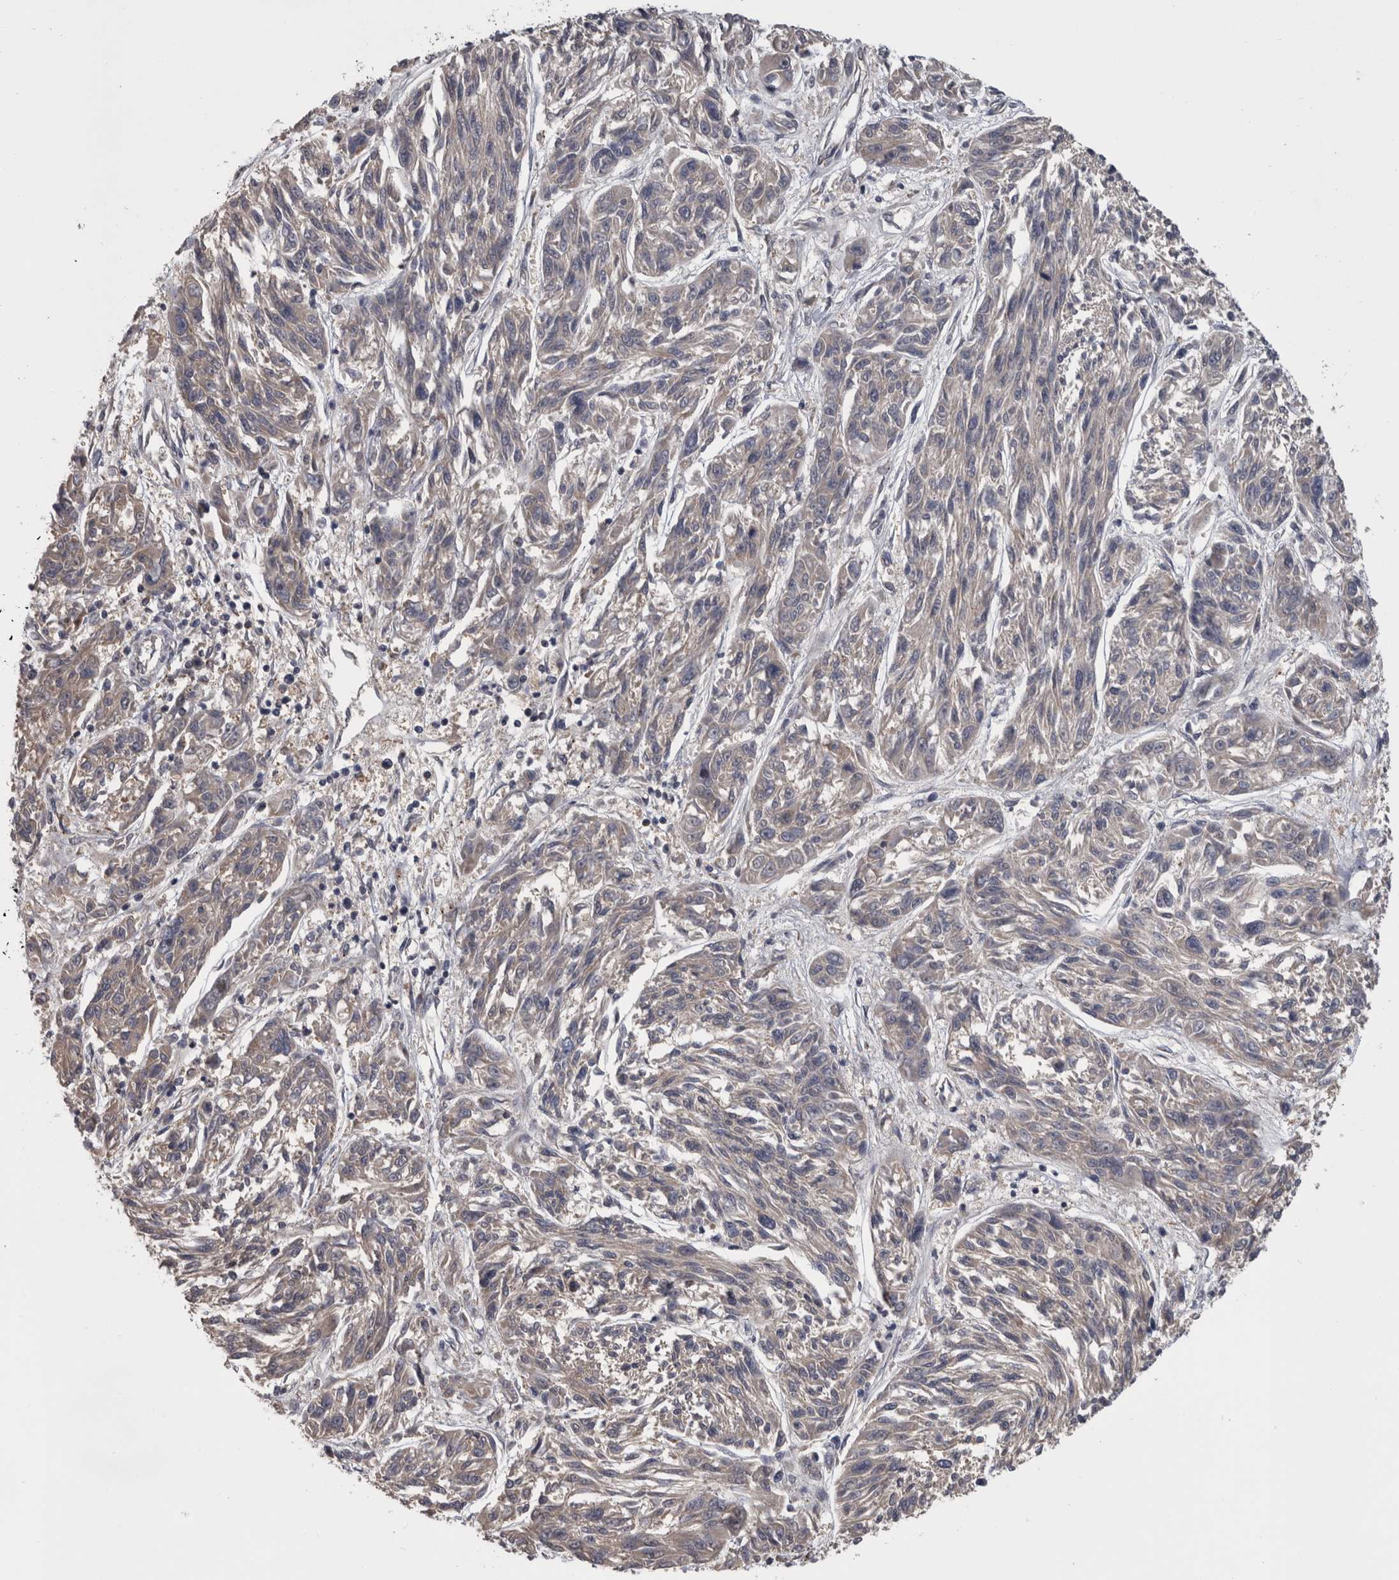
{"staining": {"intensity": "negative", "quantity": "none", "location": "none"}, "tissue": "melanoma", "cell_type": "Tumor cells", "image_type": "cancer", "snomed": [{"axis": "morphology", "description": "Malignant melanoma, NOS"}, {"axis": "topography", "description": "Skin"}], "caption": "This image is of melanoma stained with immunohistochemistry to label a protein in brown with the nuclei are counter-stained blue. There is no staining in tumor cells.", "gene": "APRT", "patient": {"sex": "male", "age": 53}}